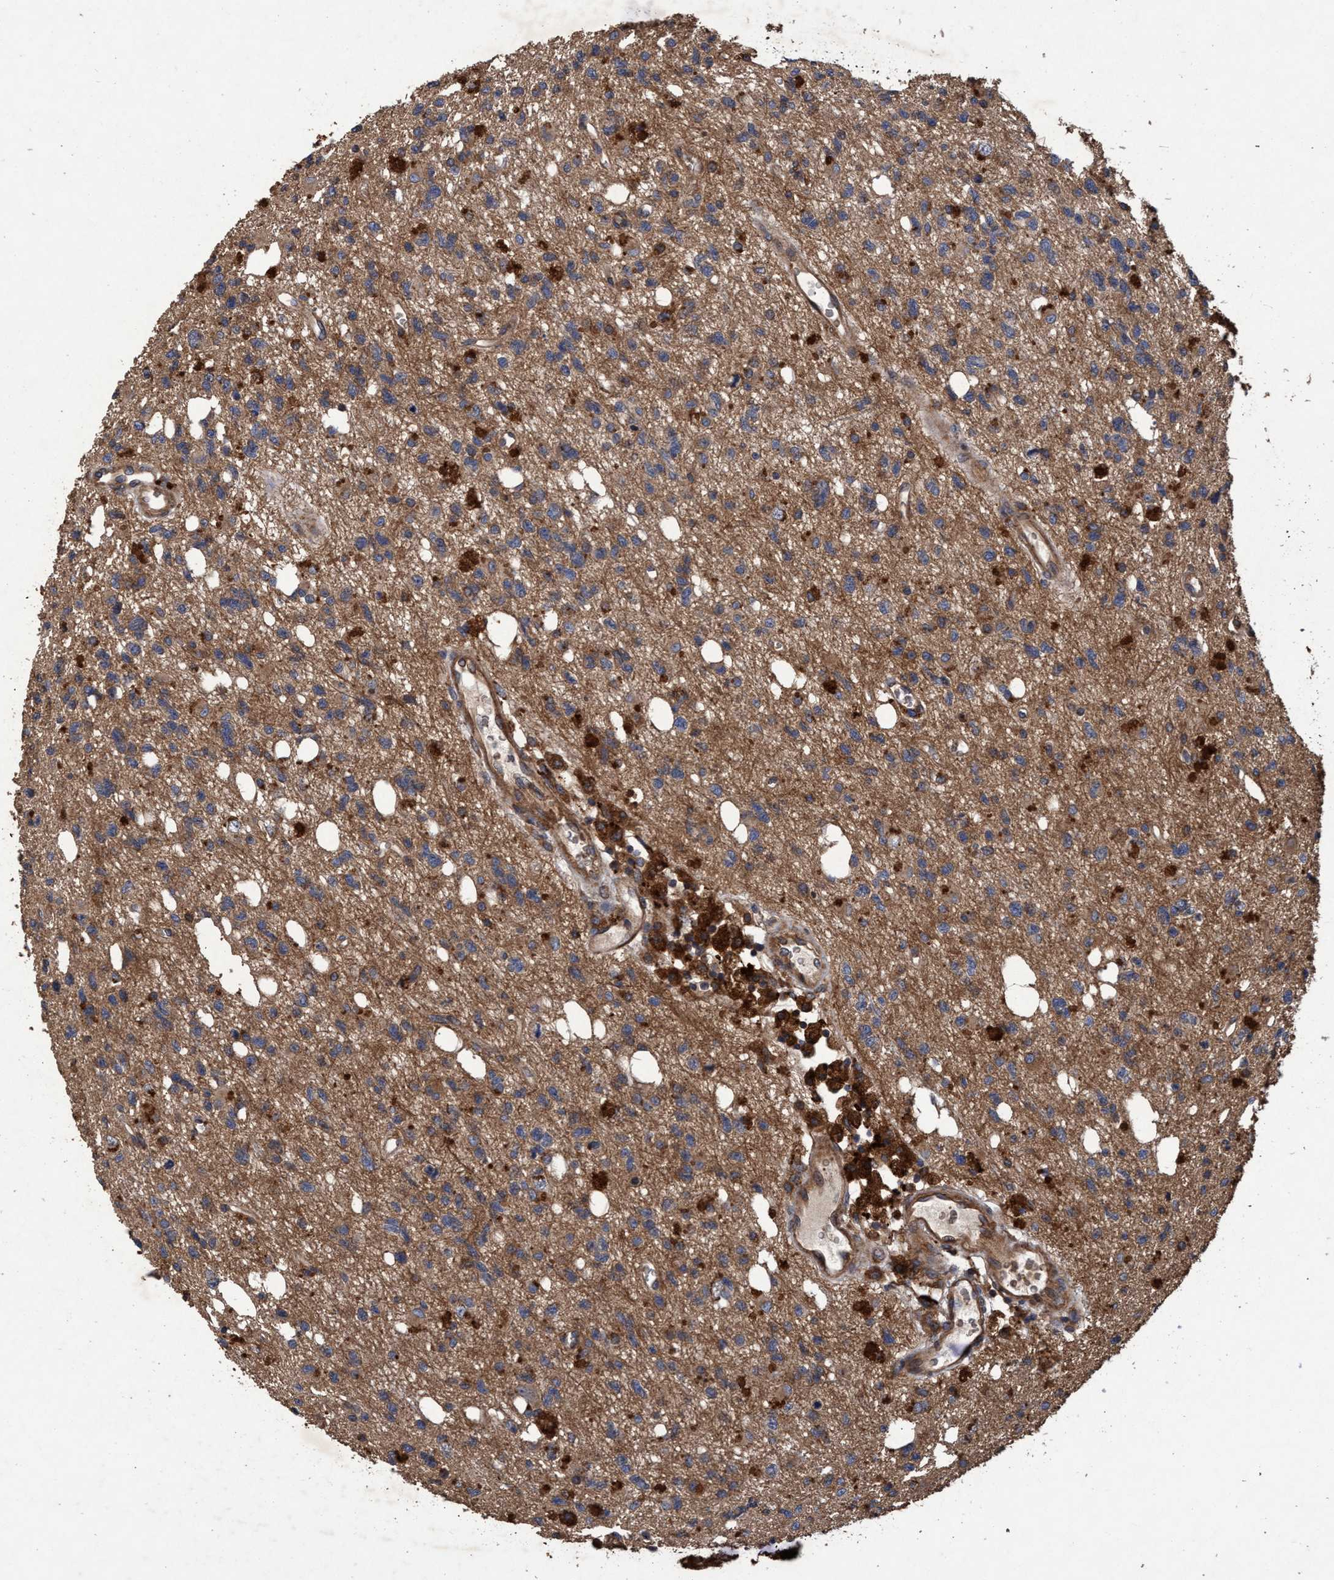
{"staining": {"intensity": "moderate", "quantity": ">75%", "location": "cytoplasmic/membranous"}, "tissue": "glioma", "cell_type": "Tumor cells", "image_type": "cancer", "snomed": [{"axis": "morphology", "description": "Glioma, malignant, High grade"}, {"axis": "topography", "description": "Brain"}], "caption": "An immunohistochemistry (IHC) photomicrograph of neoplastic tissue is shown. Protein staining in brown labels moderate cytoplasmic/membranous positivity in malignant glioma (high-grade) within tumor cells.", "gene": "CHMP6", "patient": {"sex": "female", "age": 62}}